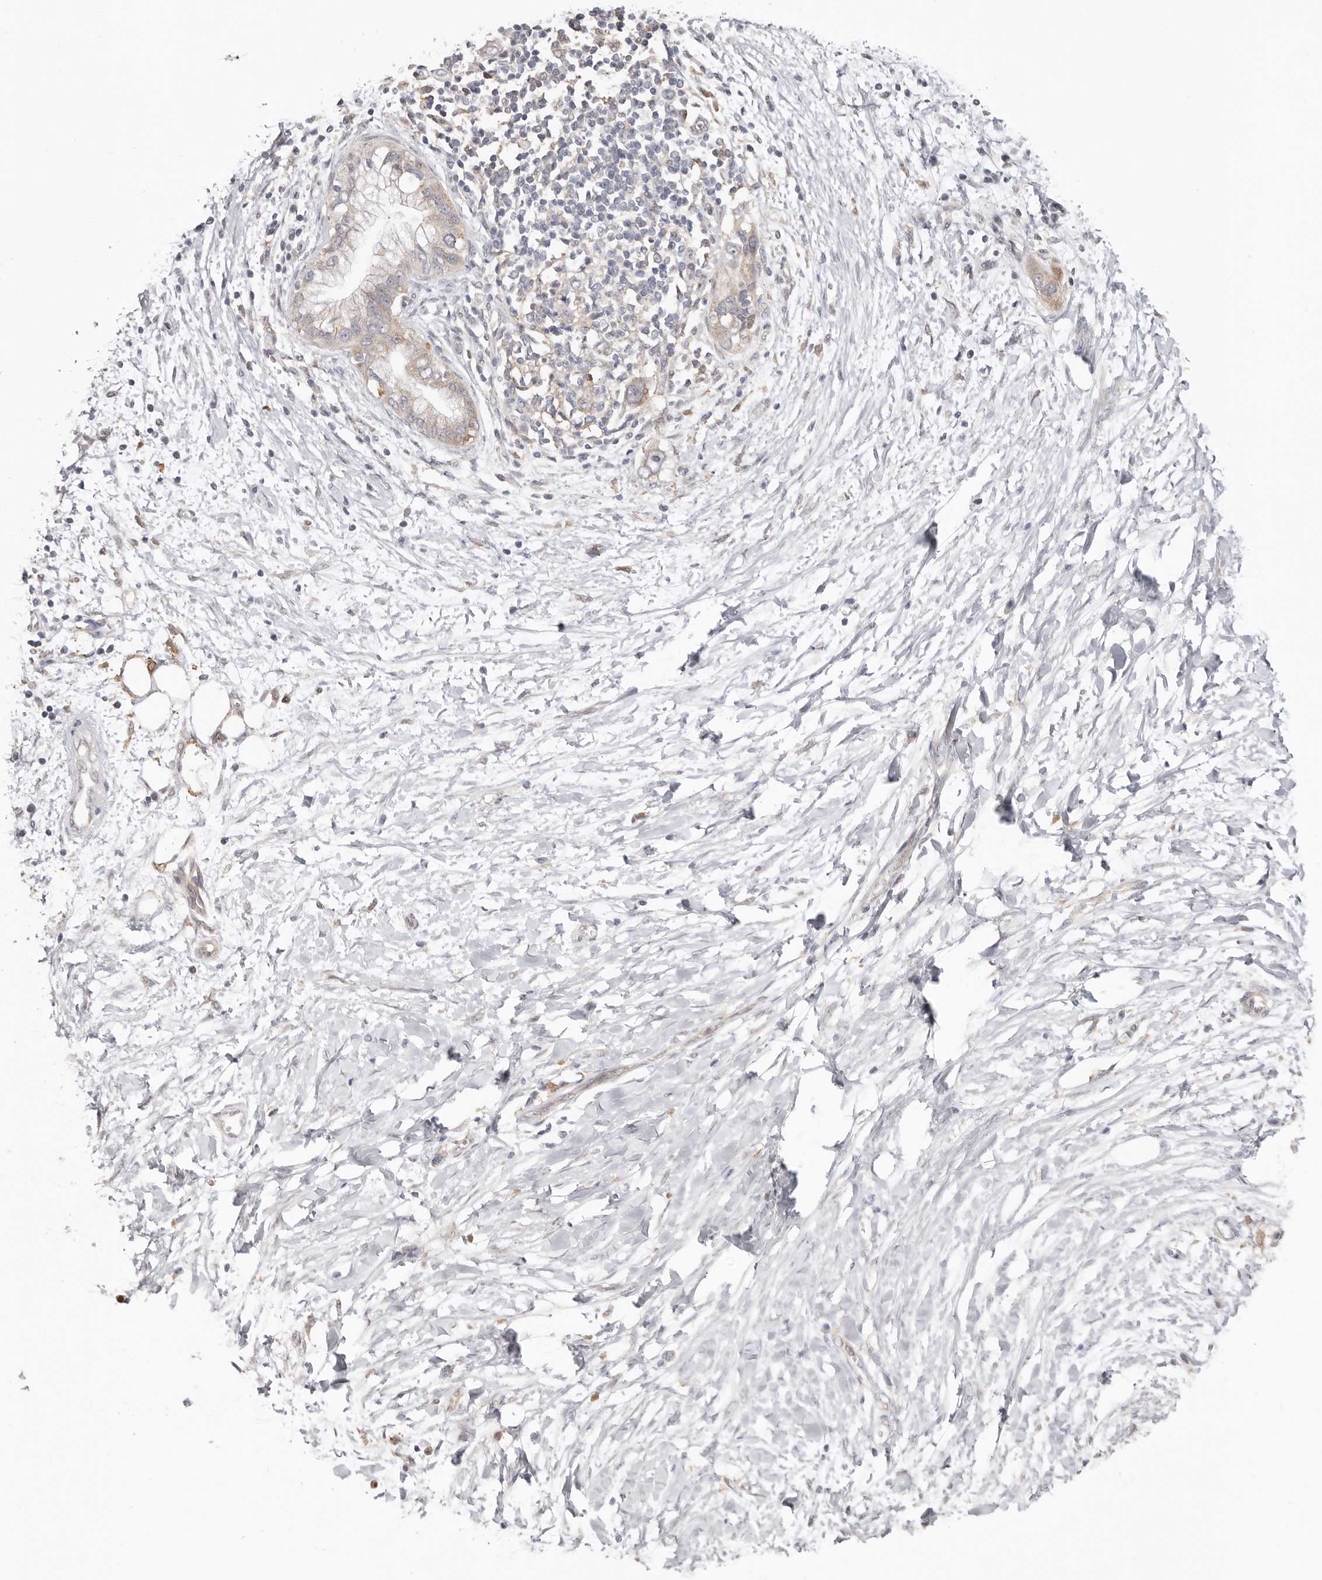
{"staining": {"intensity": "weak", "quantity": "<25%", "location": "cytoplasmic/membranous"}, "tissue": "pancreatic cancer", "cell_type": "Tumor cells", "image_type": "cancer", "snomed": [{"axis": "morphology", "description": "Normal tissue, NOS"}, {"axis": "morphology", "description": "Adenocarcinoma, NOS"}, {"axis": "topography", "description": "Pancreas"}, {"axis": "topography", "description": "Peripheral nerve tissue"}], "caption": "Pancreatic cancer (adenocarcinoma) was stained to show a protein in brown. There is no significant expression in tumor cells.", "gene": "MSRB2", "patient": {"sex": "male", "age": 59}}